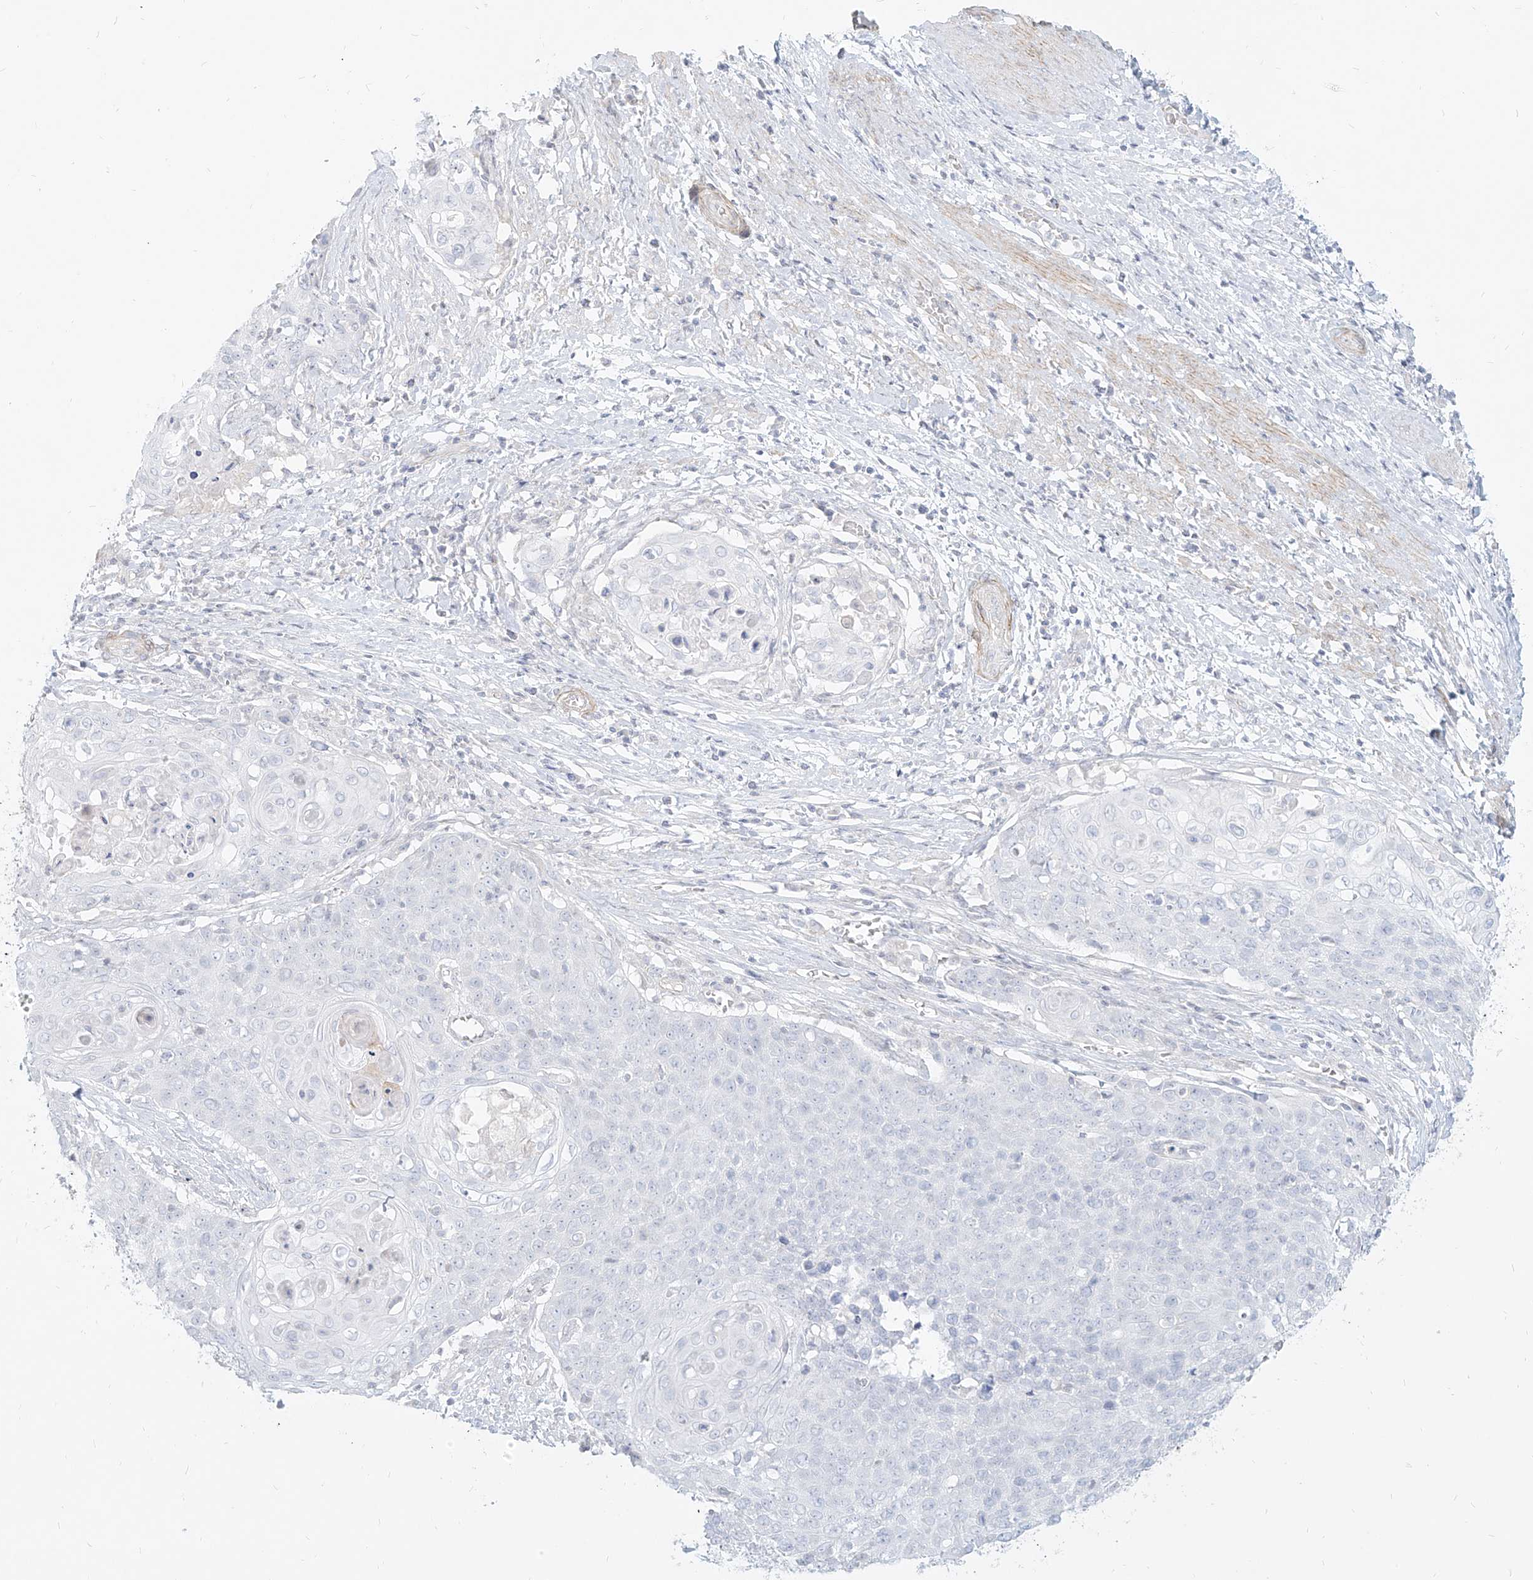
{"staining": {"intensity": "negative", "quantity": "none", "location": "none"}, "tissue": "cervical cancer", "cell_type": "Tumor cells", "image_type": "cancer", "snomed": [{"axis": "morphology", "description": "Squamous cell carcinoma, NOS"}, {"axis": "topography", "description": "Cervix"}], "caption": "Cervical squamous cell carcinoma stained for a protein using immunohistochemistry shows no positivity tumor cells.", "gene": "ITPKB", "patient": {"sex": "female", "age": 39}}